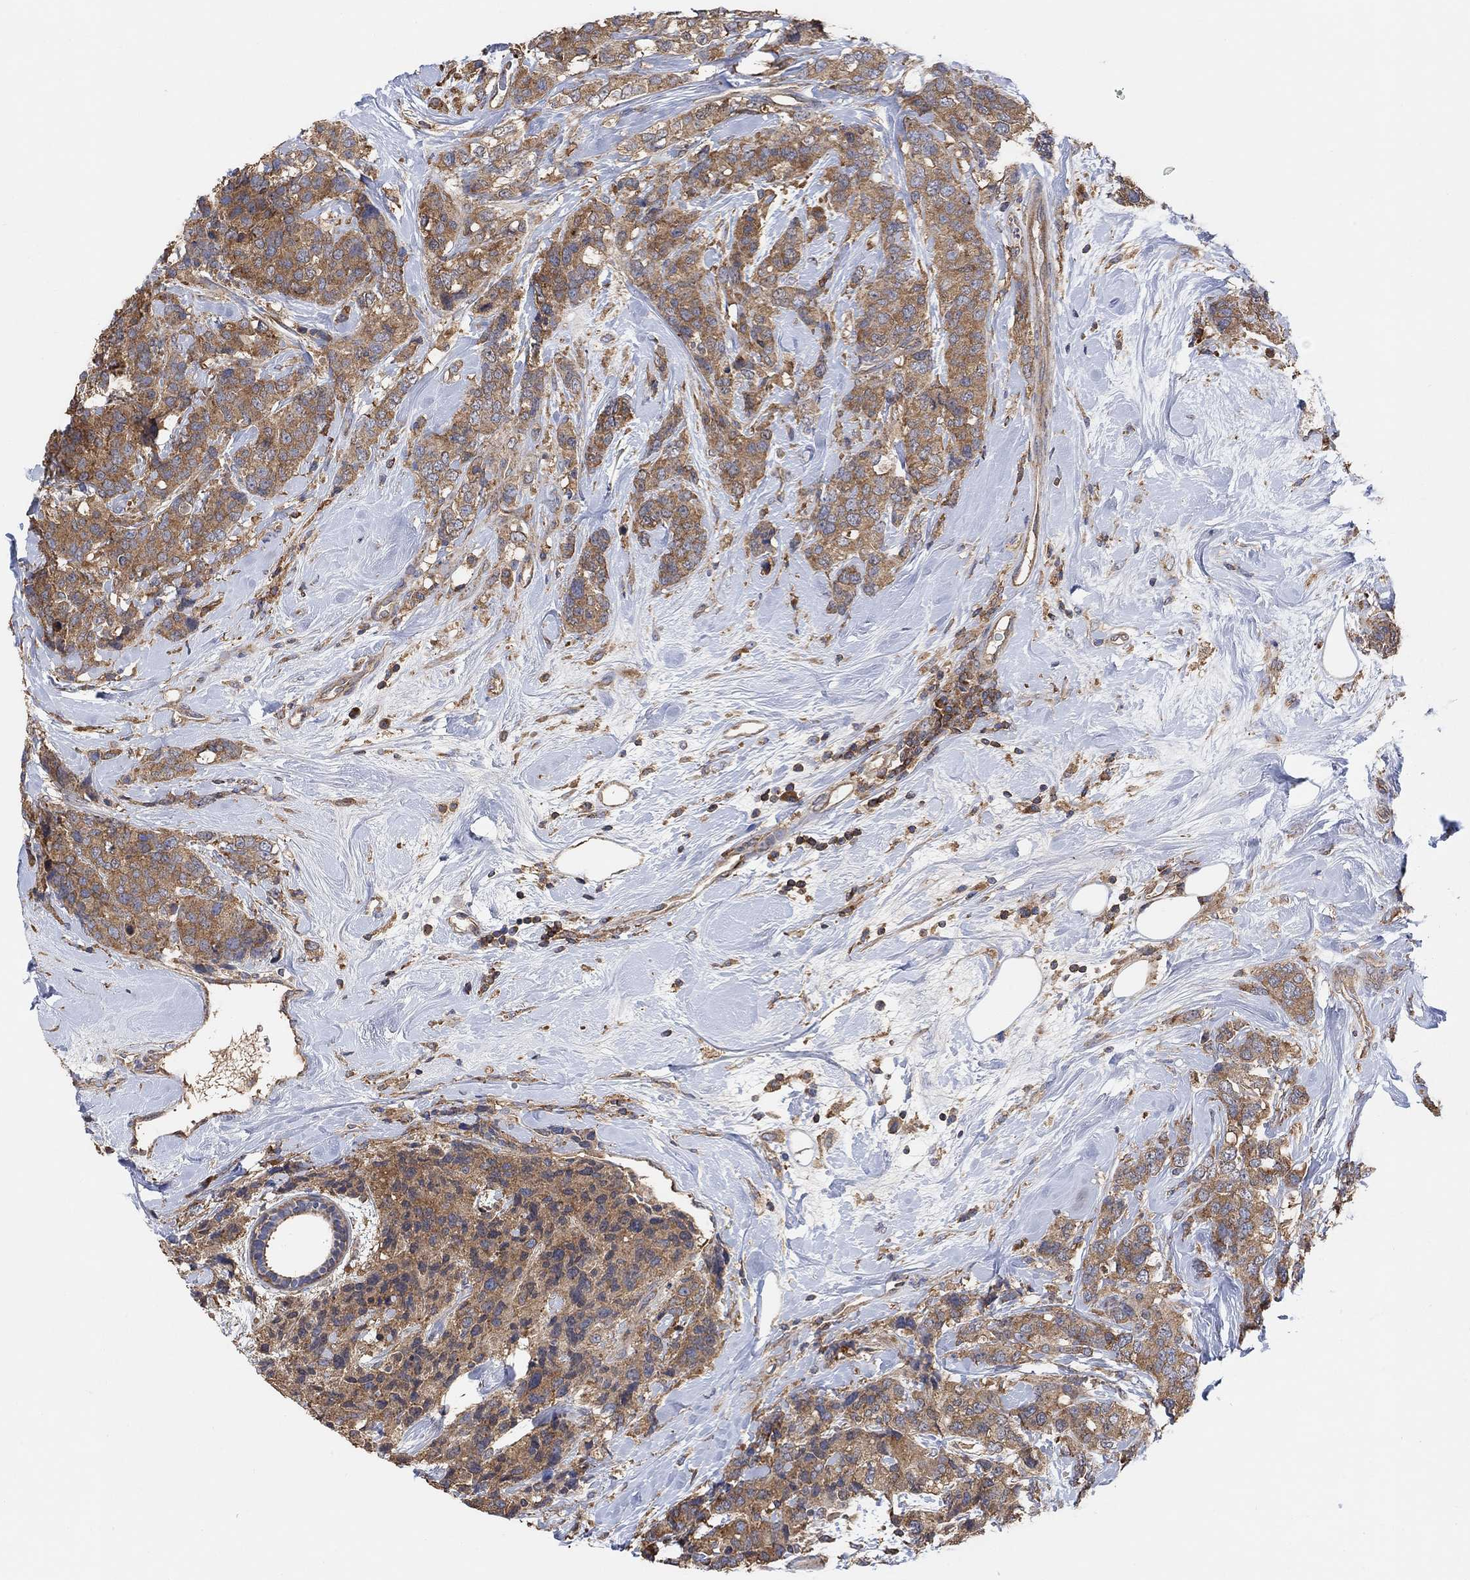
{"staining": {"intensity": "weak", "quantity": ">75%", "location": "cytoplasmic/membranous"}, "tissue": "breast cancer", "cell_type": "Tumor cells", "image_type": "cancer", "snomed": [{"axis": "morphology", "description": "Lobular carcinoma"}, {"axis": "topography", "description": "Breast"}], "caption": "IHC staining of breast cancer, which shows low levels of weak cytoplasmic/membranous expression in approximately >75% of tumor cells indicating weak cytoplasmic/membranous protein staining. The staining was performed using DAB (brown) for protein detection and nuclei were counterstained in hematoxylin (blue).", "gene": "BLOC1S3", "patient": {"sex": "female", "age": 59}}